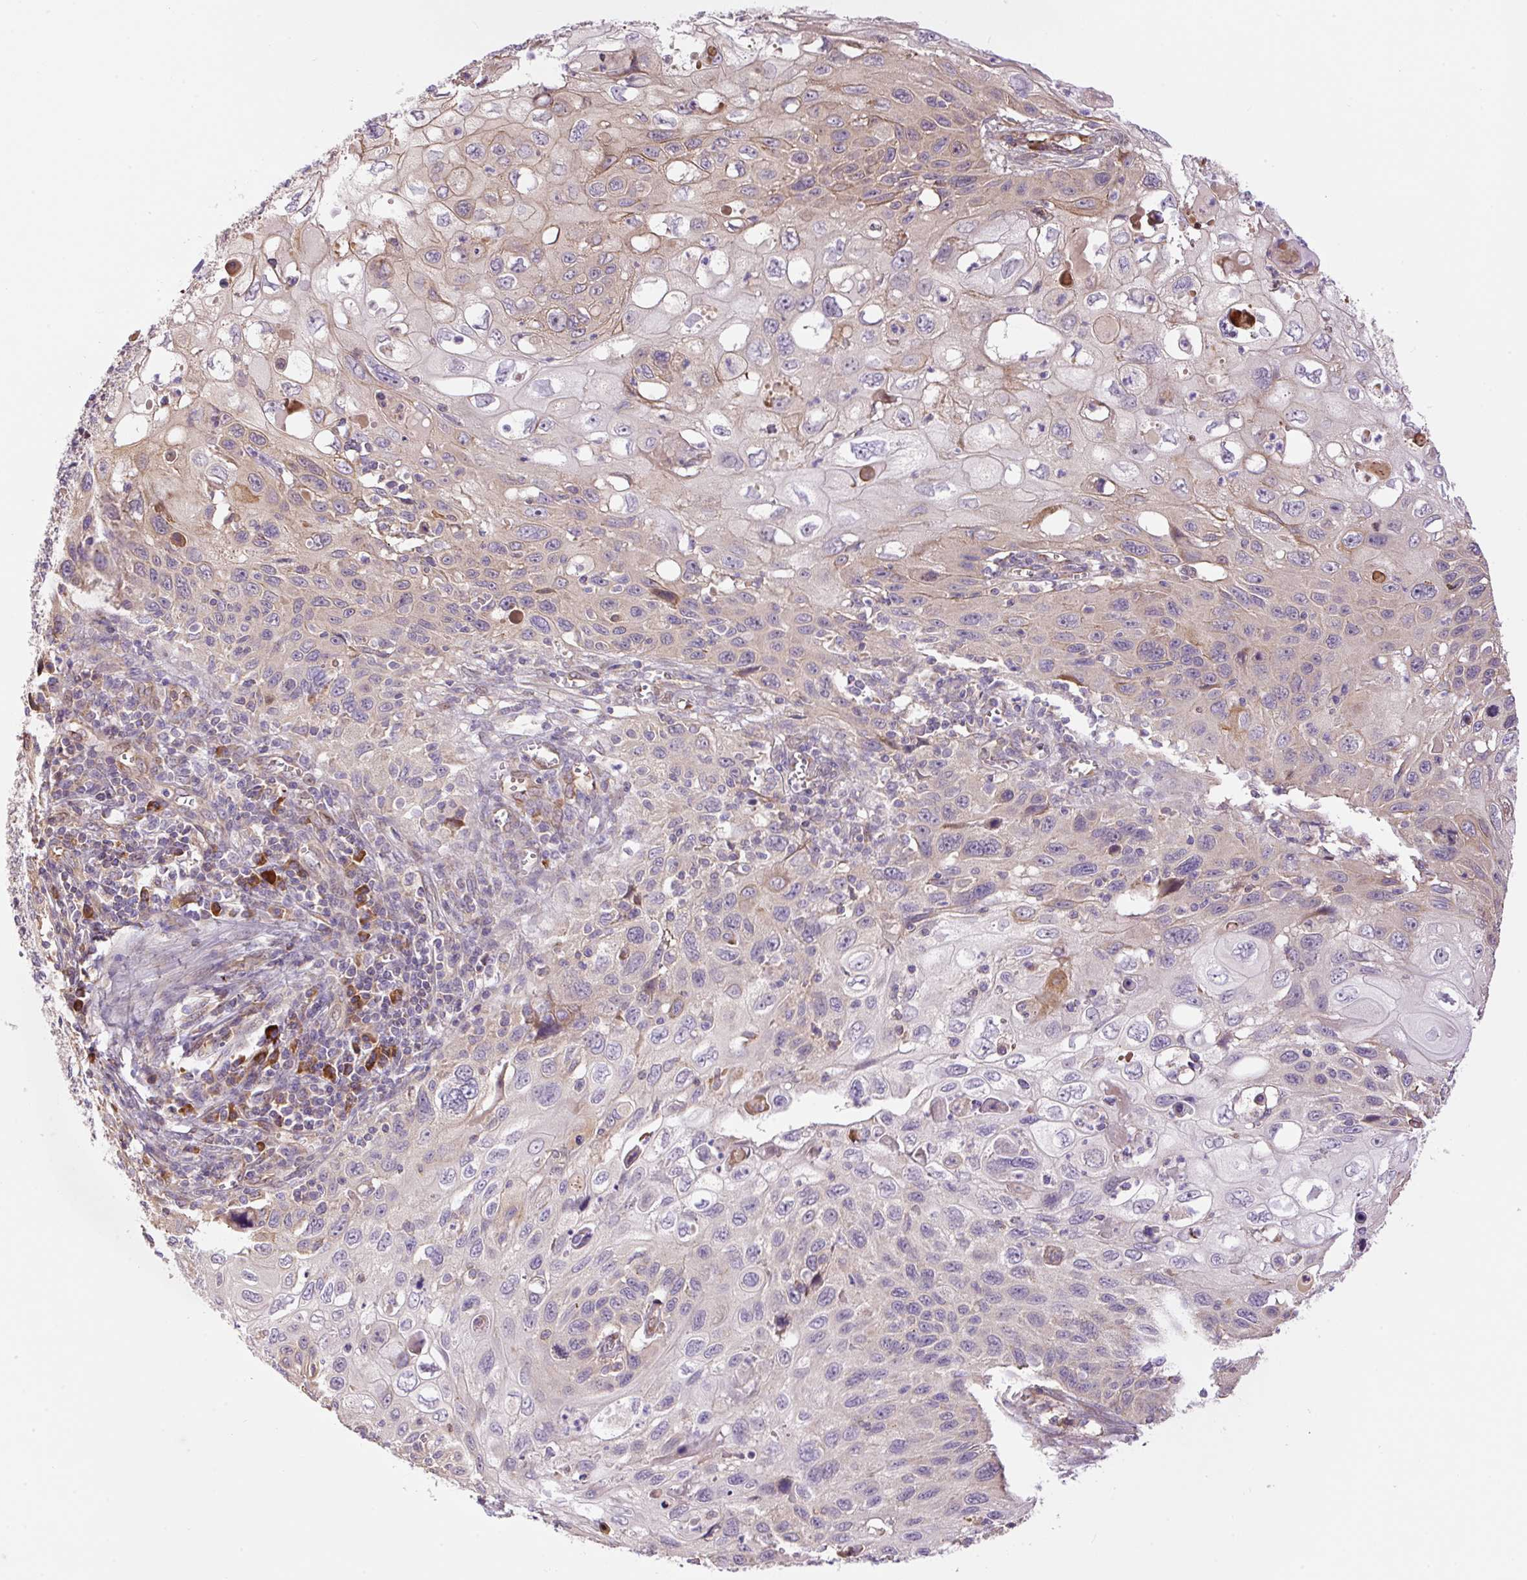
{"staining": {"intensity": "weak", "quantity": "<25%", "location": "cytoplasmic/membranous"}, "tissue": "cervical cancer", "cell_type": "Tumor cells", "image_type": "cancer", "snomed": [{"axis": "morphology", "description": "Squamous cell carcinoma, NOS"}, {"axis": "topography", "description": "Cervix"}], "caption": "IHC photomicrograph of neoplastic tissue: human squamous cell carcinoma (cervical) stained with DAB (3,3'-diaminobenzidine) exhibits no significant protein staining in tumor cells.", "gene": "PPME1", "patient": {"sex": "female", "age": 70}}